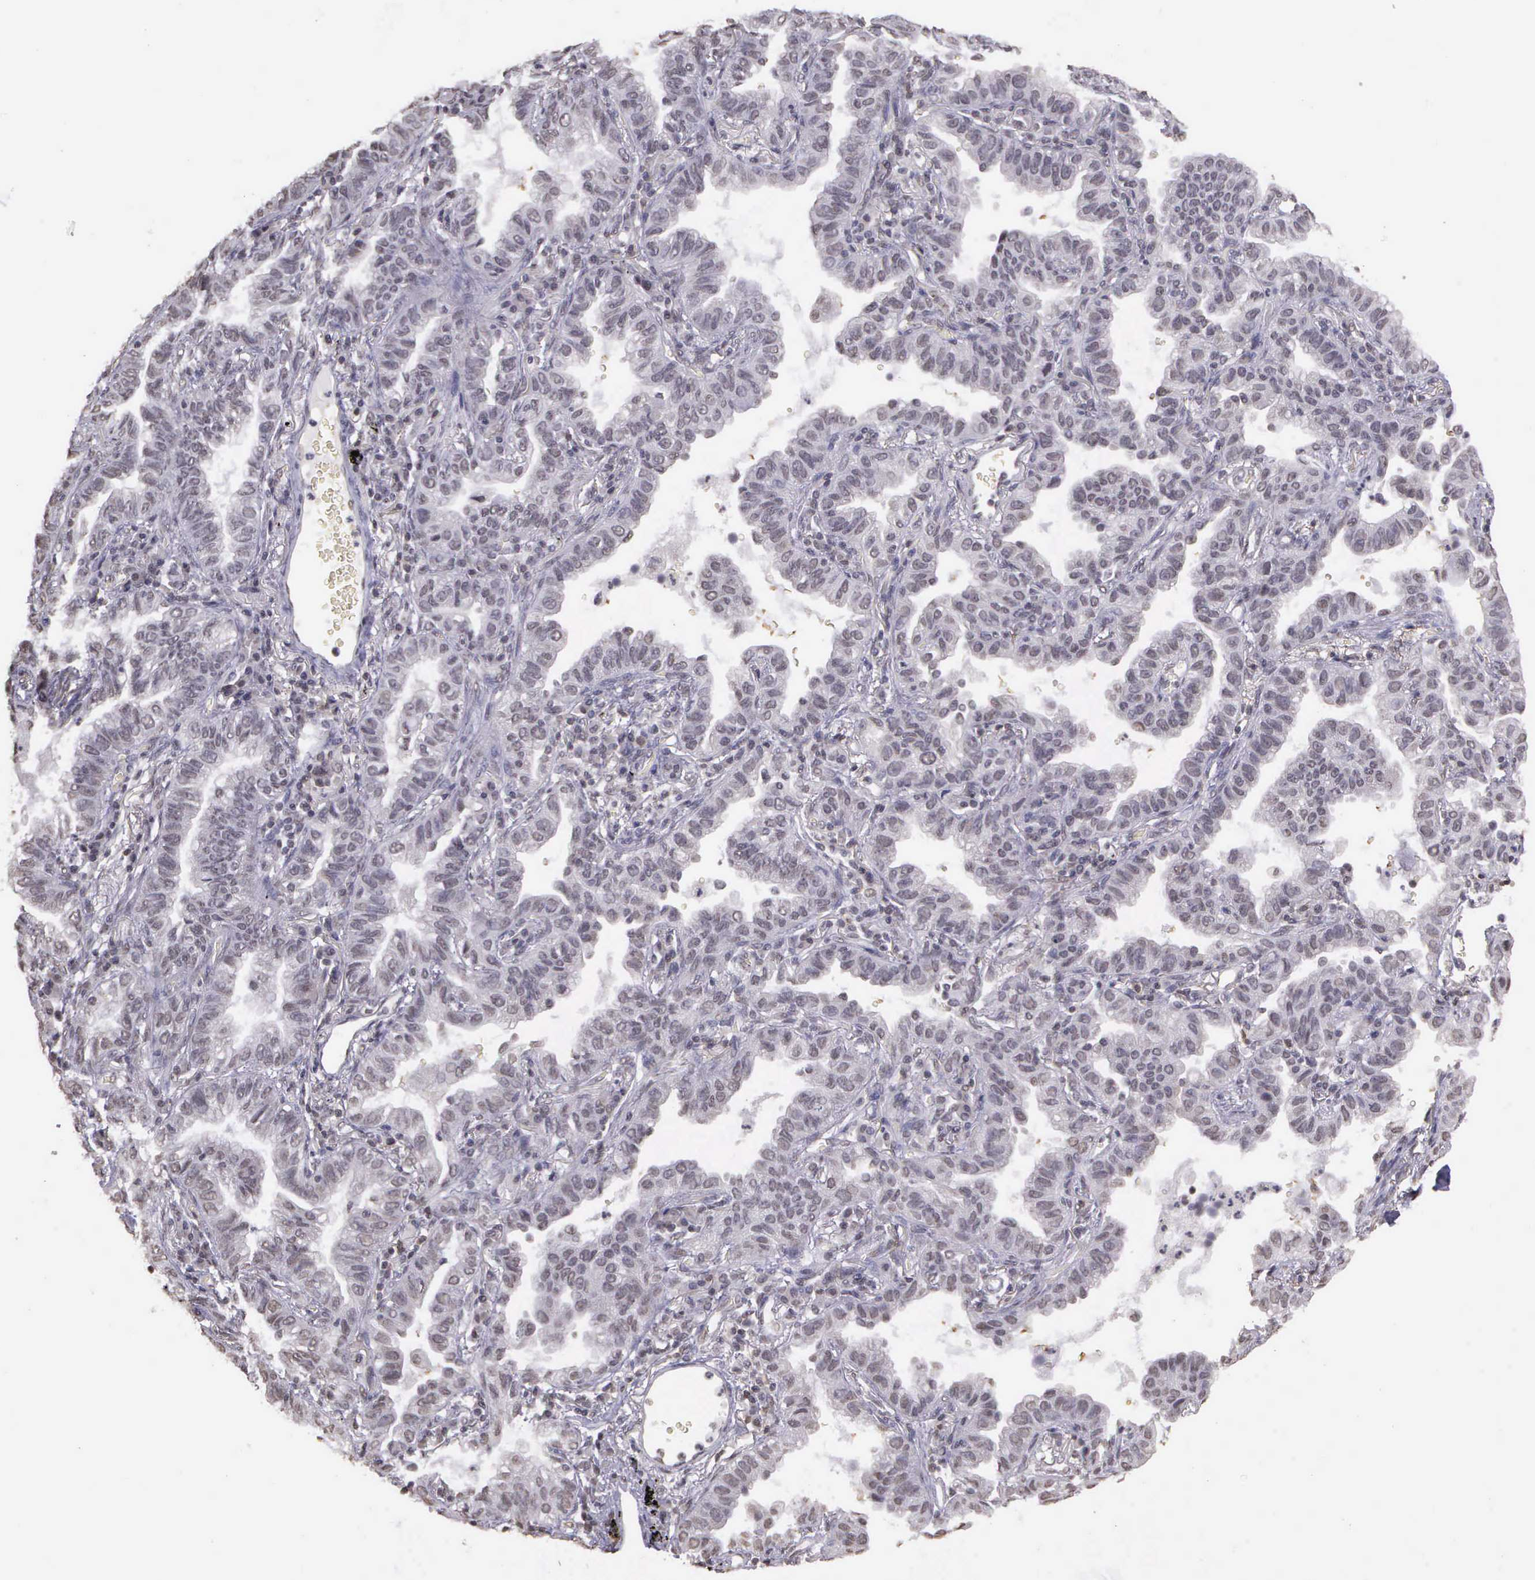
{"staining": {"intensity": "negative", "quantity": "none", "location": "none"}, "tissue": "lung cancer", "cell_type": "Tumor cells", "image_type": "cancer", "snomed": [{"axis": "morphology", "description": "Adenocarcinoma, NOS"}, {"axis": "topography", "description": "Lung"}], "caption": "IHC histopathology image of human lung cancer (adenocarcinoma) stained for a protein (brown), which shows no expression in tumor cells. (DAB IHC with hematoxylin counter stain).", "gene": "ARMCX5", "patient": {"sex": "female", "age": 50}}